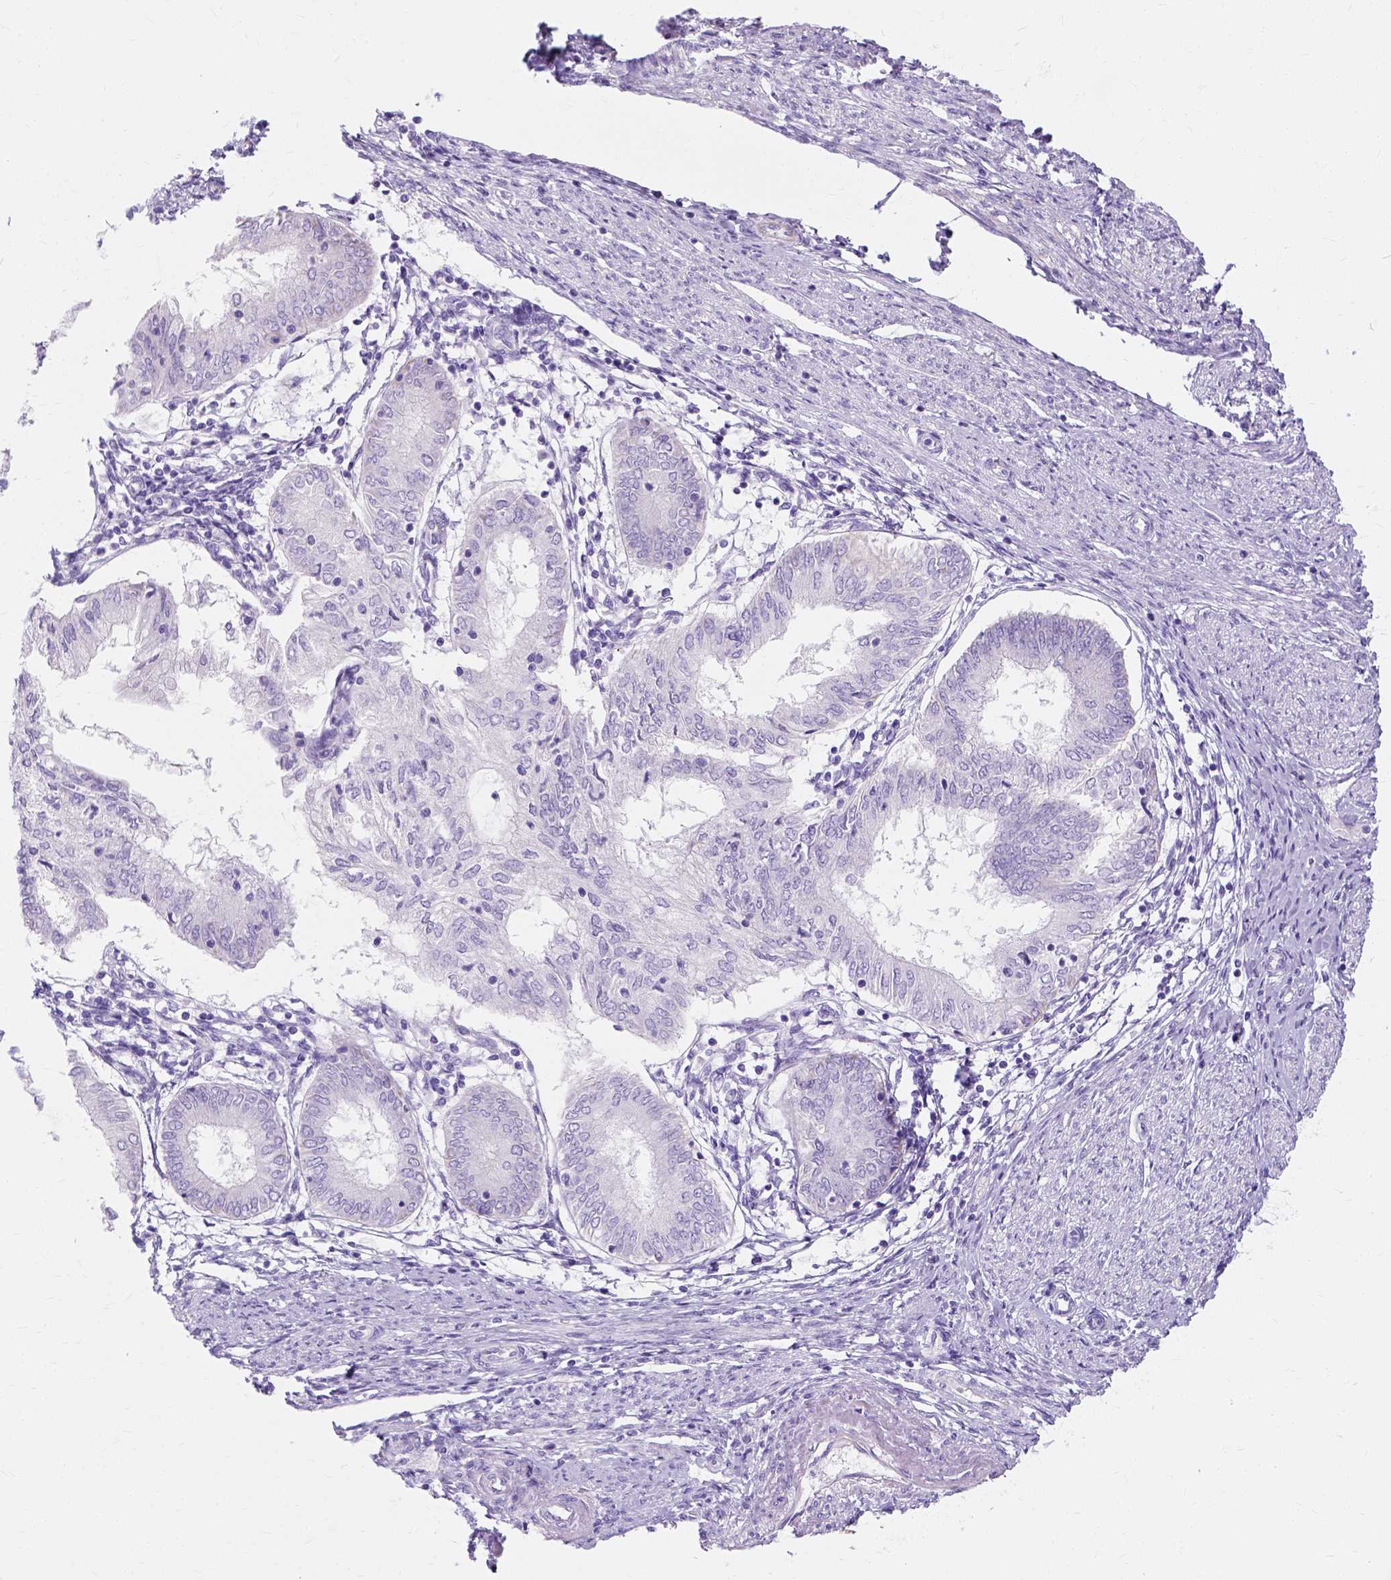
{"staining": {"intensity": "negative", "quantity": "none", "location": "none"}, "tissue": "endometrial cancer", "cell_type": "Tumor cells", "image_type": "cancer", "snomed": [{"axis": "morphology", "description": "Adenocarcinoma, NOS"}, {"axis": "topography", "description": "Endometrium"}], "caption": "Tumor cells are negative for brown protein staining in endometrial cancer (adenocarcinoma).", "gene": "MYH15", "patient": {"sex": "female", "age": 68}}